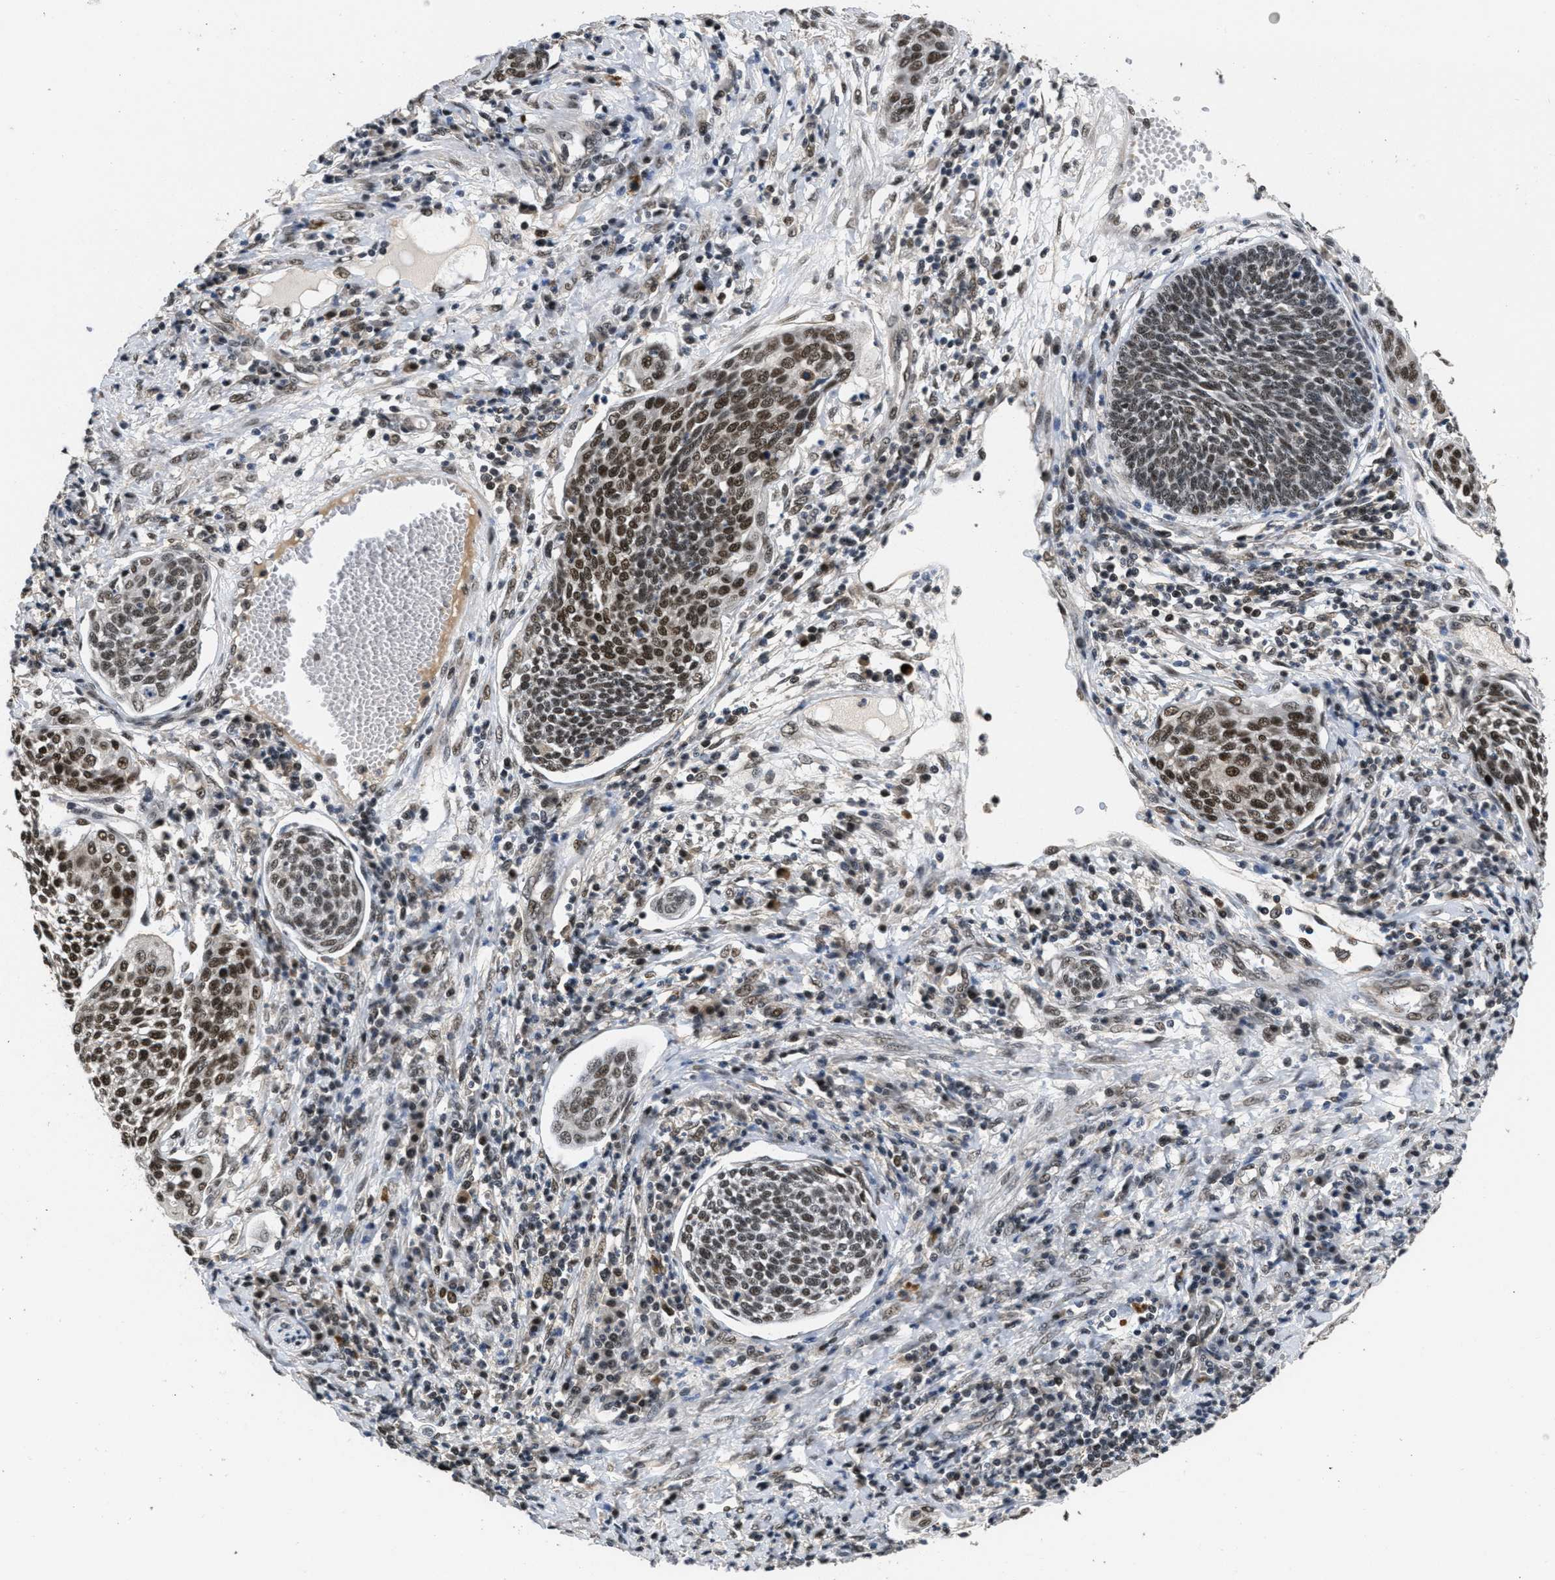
{"staining": {"intensity": "strong", "quantity": ">75%", "location": "nuclear"}, "tissue": "cervical cancer", "cell_type": "Tumor cells", "image_type": "cancer", "snomed": [{"axis": "morphology", "description": "Squamous cell carcinoma, NOS"}, {"axis": "topography", "description": "Cervix"}], "caption": "Immunohistochemical staining of cervical cancer (squamous cell carcinoma) exhibits high levels of strong nuclear staining in about >75% of tumor cells.", "gene": "CUL4B", "patient": {"sex": "female", "age": 34}}